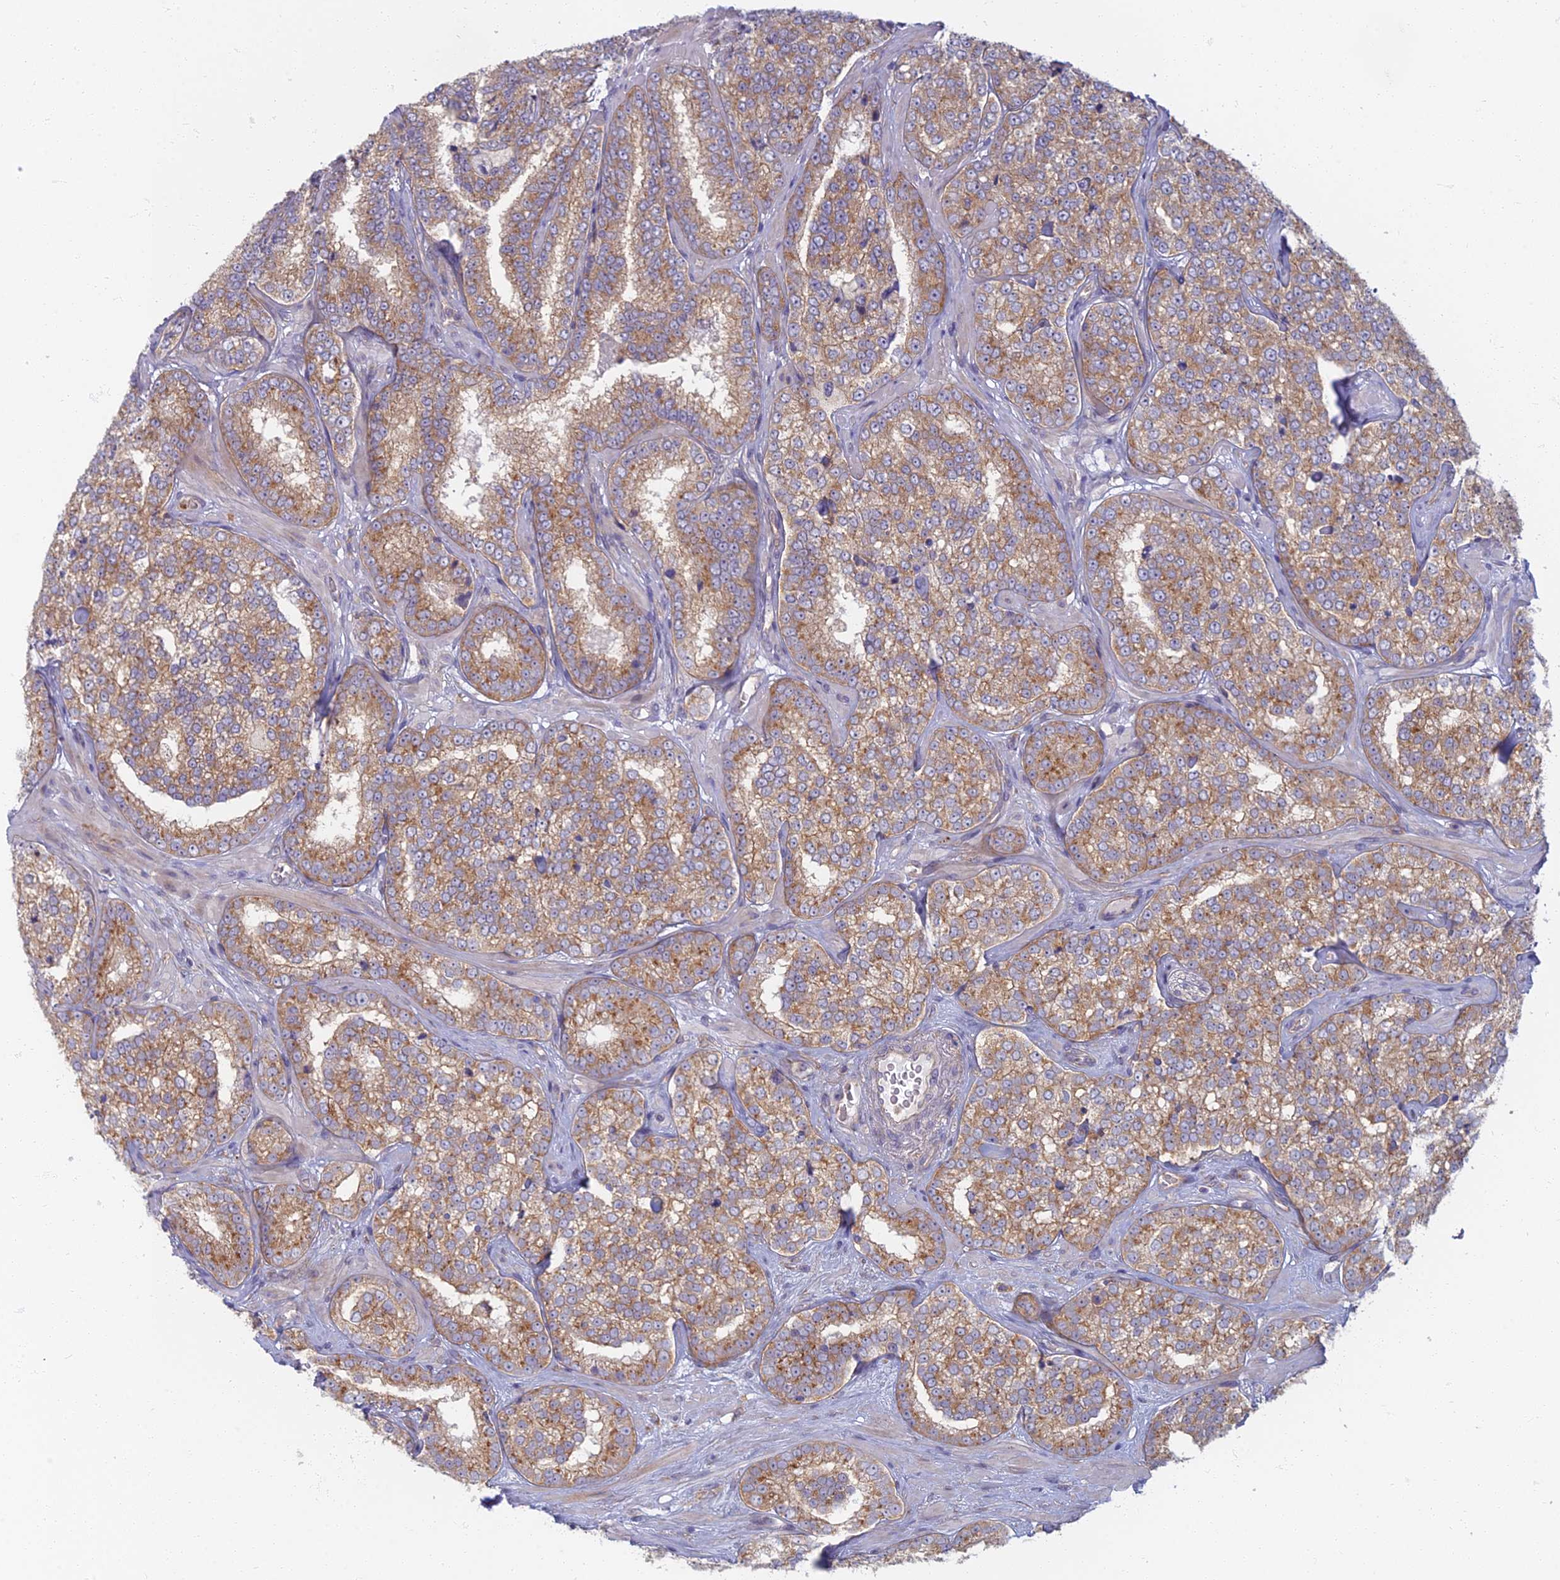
{"staining": {"intensity": "moderate", "quantity": ">75%", "location": "cytoplasmic/membranous"}, "tissue": "prostate cancer", "cell_type": "Tumor cells", "image_type": "cancer", "snomed": [{"axis": "morphology", "description": "Normal tissue, NOS"}, {"axis": "morphology", "description": "Adenocarcinoma, High grade"}, {"axis": "topography", "description": "Prostate"}], "caption": "Brown immunohistochemical staining in human prostate cancer (adenocarcinoma (high-grade)) shows moderate cytoplasmic/membranous expression in approximately >75% of tumor cells.", "gene": "PROX2", "patient": {"sex": "male", "age": 83}}